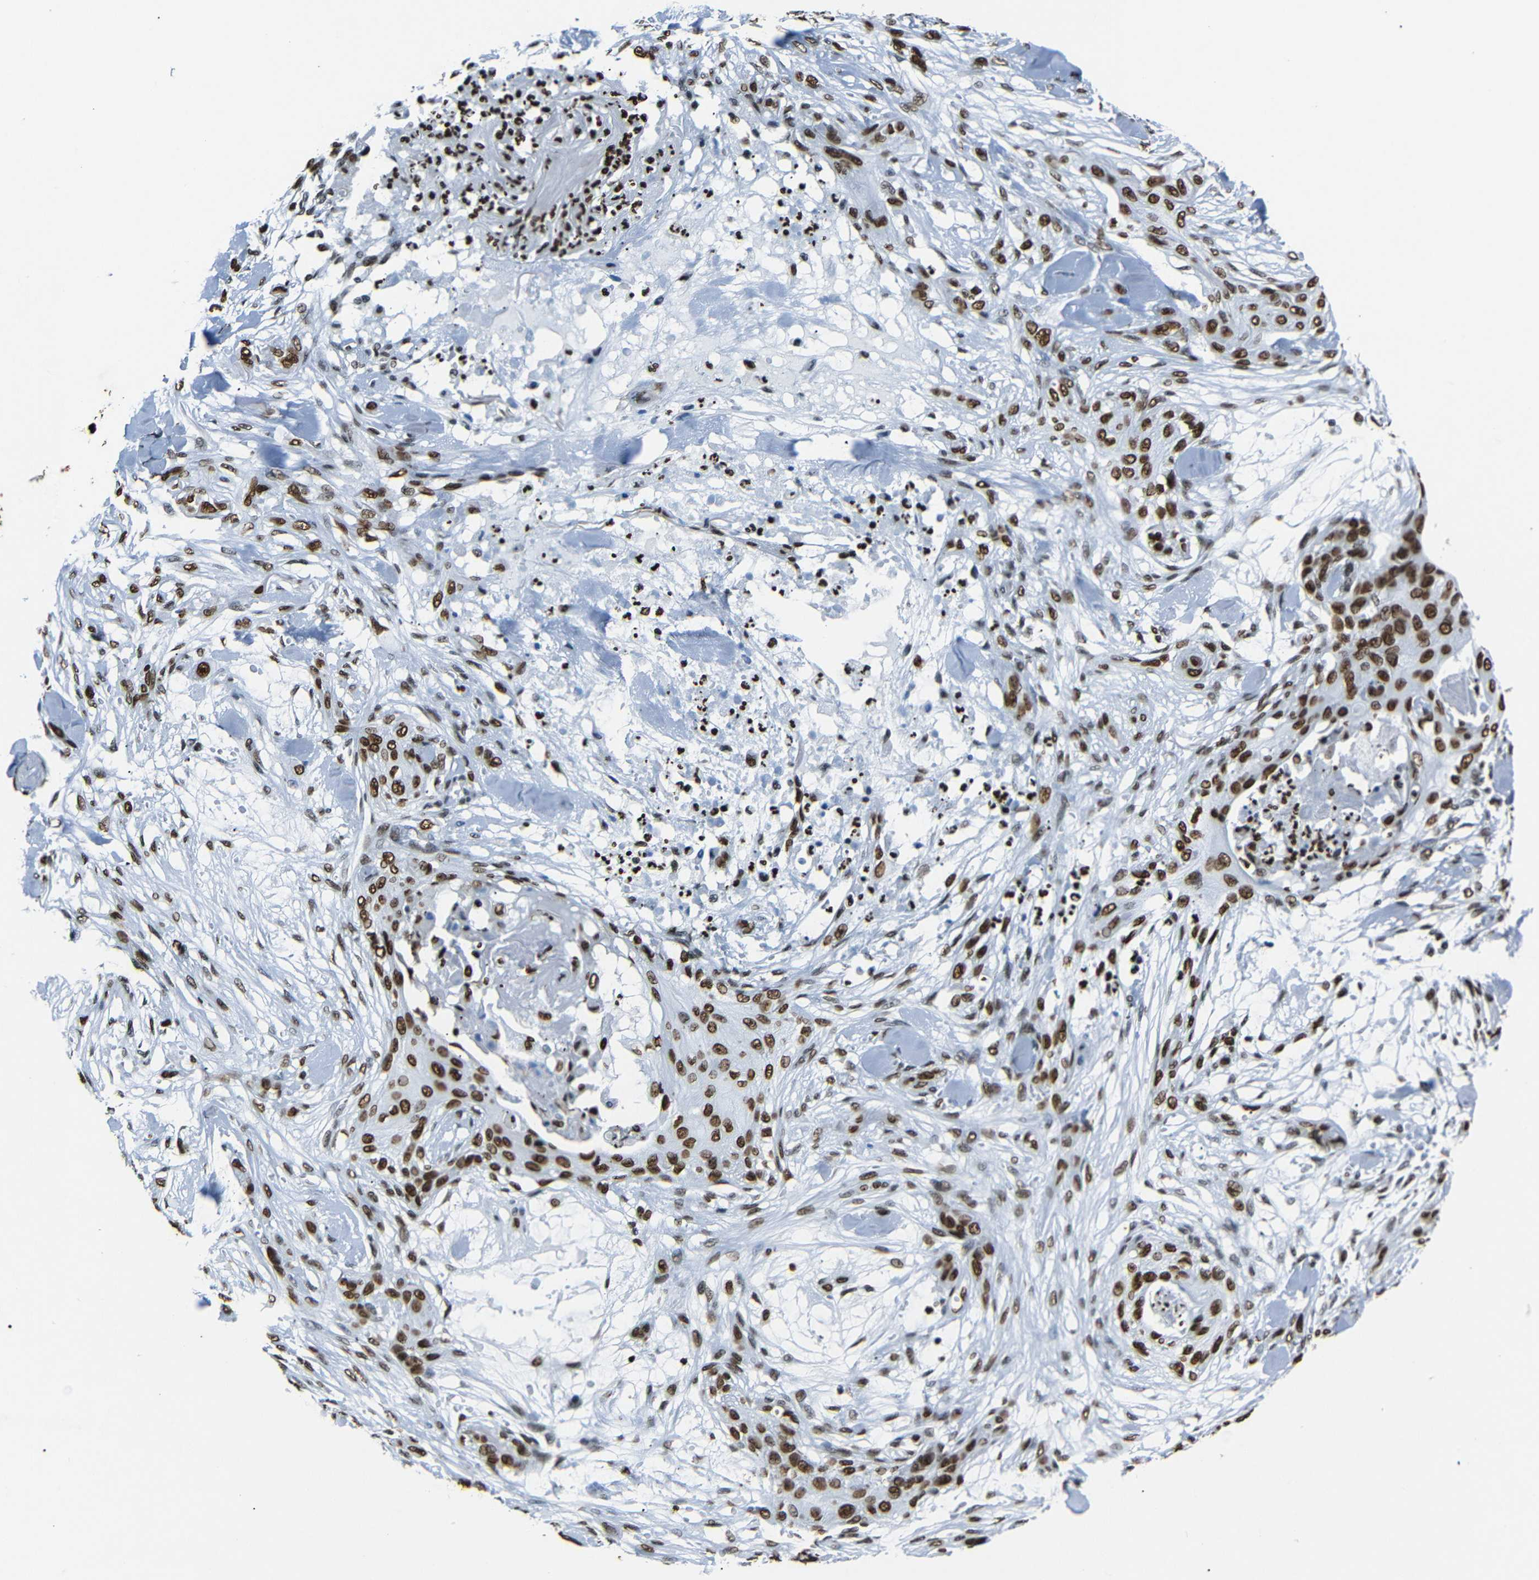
{"staining": {"intensity": "strong", "quantity": ">75%", "location": "nuclear"}, "tissue": "skin cancer", "cell_type": "Tumor cells", "image_type": "cancer", "snomed": [{"axis": "morphology", "description": "Squamous cell carcinoma, NOS"}, {"axis": "topography", "description": "Skin"}], "caption": "Skin cancer (squamous cell carcinoma) stained with immunohistochemistry (IHC) demonstrates strong nuclear staining in approximately >75% of tumor cells.", "gene": "HMGN1", "patient": {"sex": "female", "age": 59}}